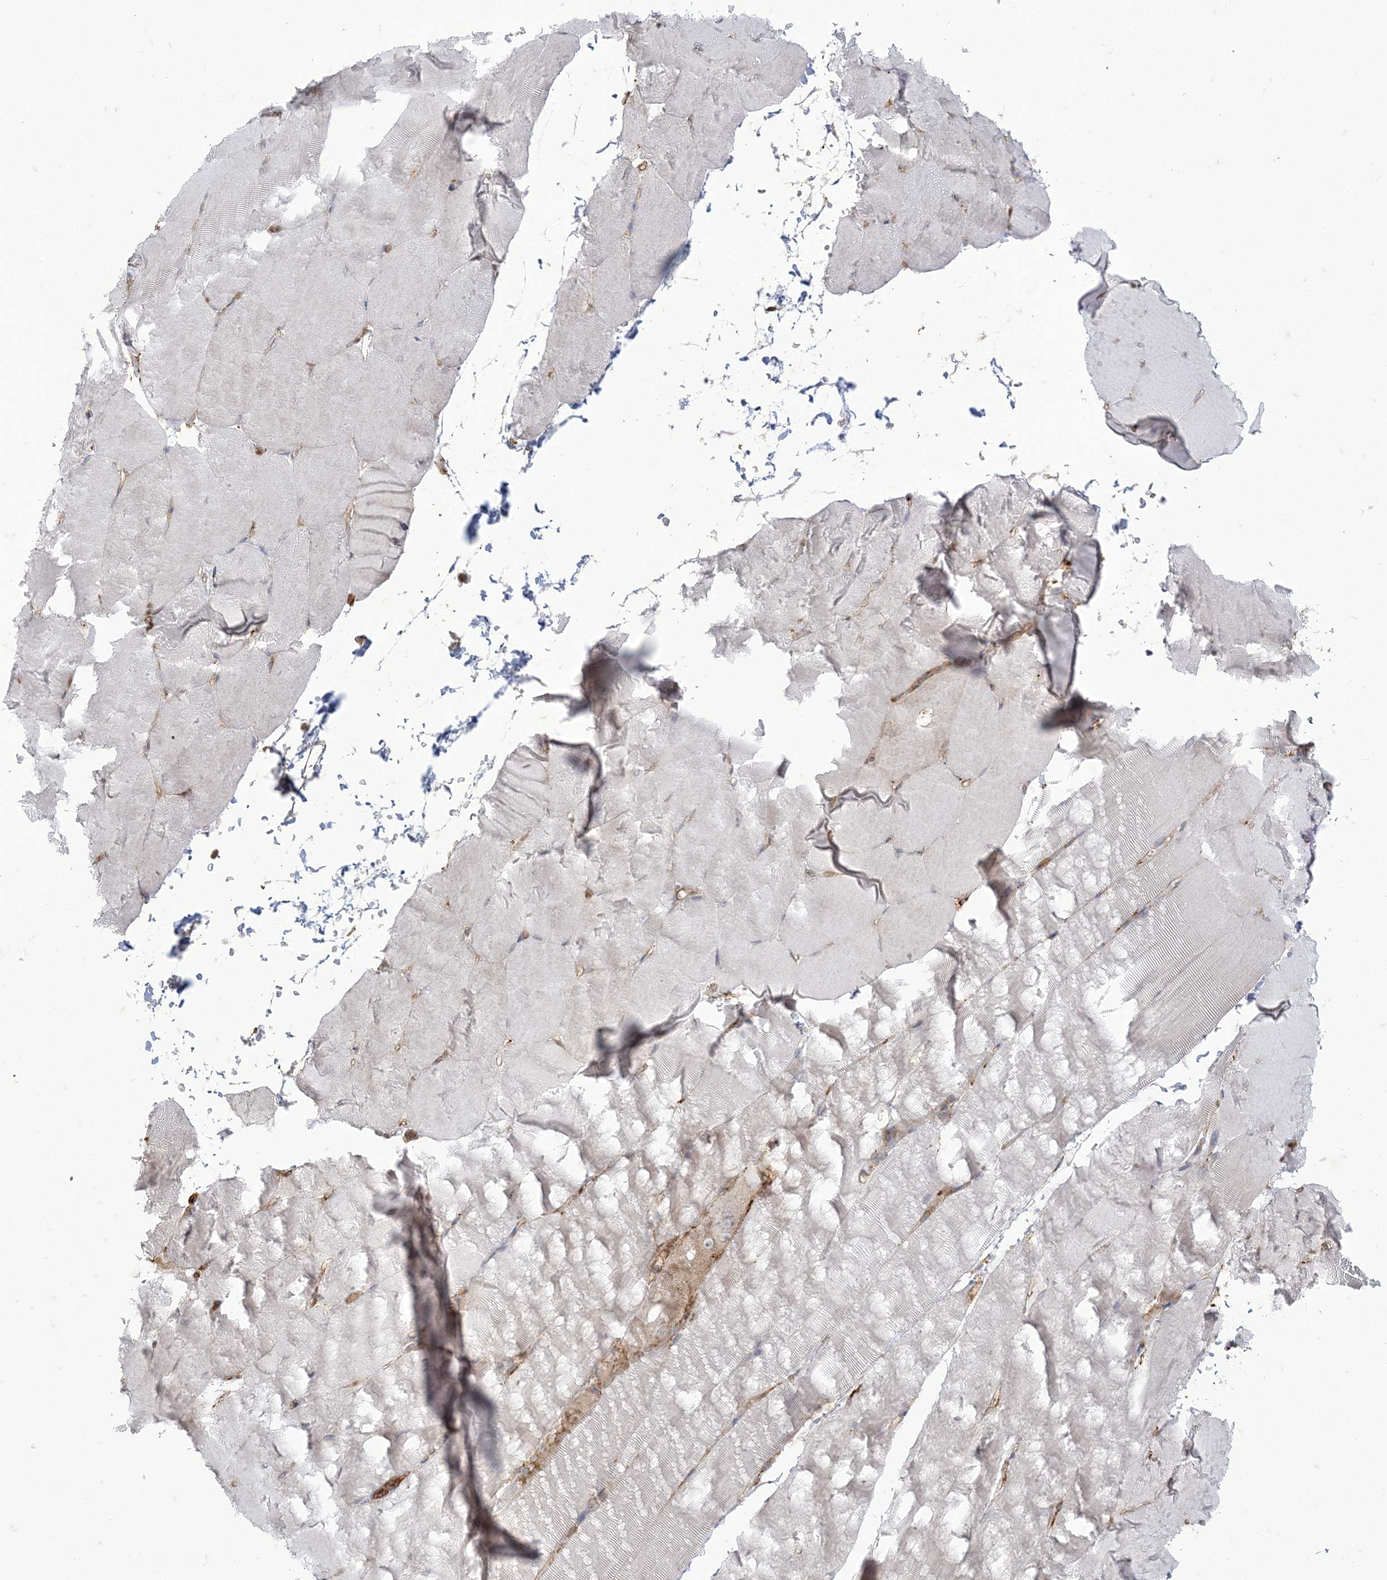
{"staining": {"intensity": "negative", "quantity": "none", "location": "none"}, "tissue": "skeletal muscle", "cell_type": "Myocytes", "image_type": "normal", "snomed": [{"axis": "morphology", "description": "Normal tissue, NOS"}, {"axis": "topography", "description": "Skeletal muscle"}, {"axis": "topography", "description": "Parathyroid gland"}], "caption": "Protein analysis of normal skeletal muscle demonstrates no significant staining in myocytes.", "gene": "DERL3", "patient": {"sex": "female", "age": 37}}